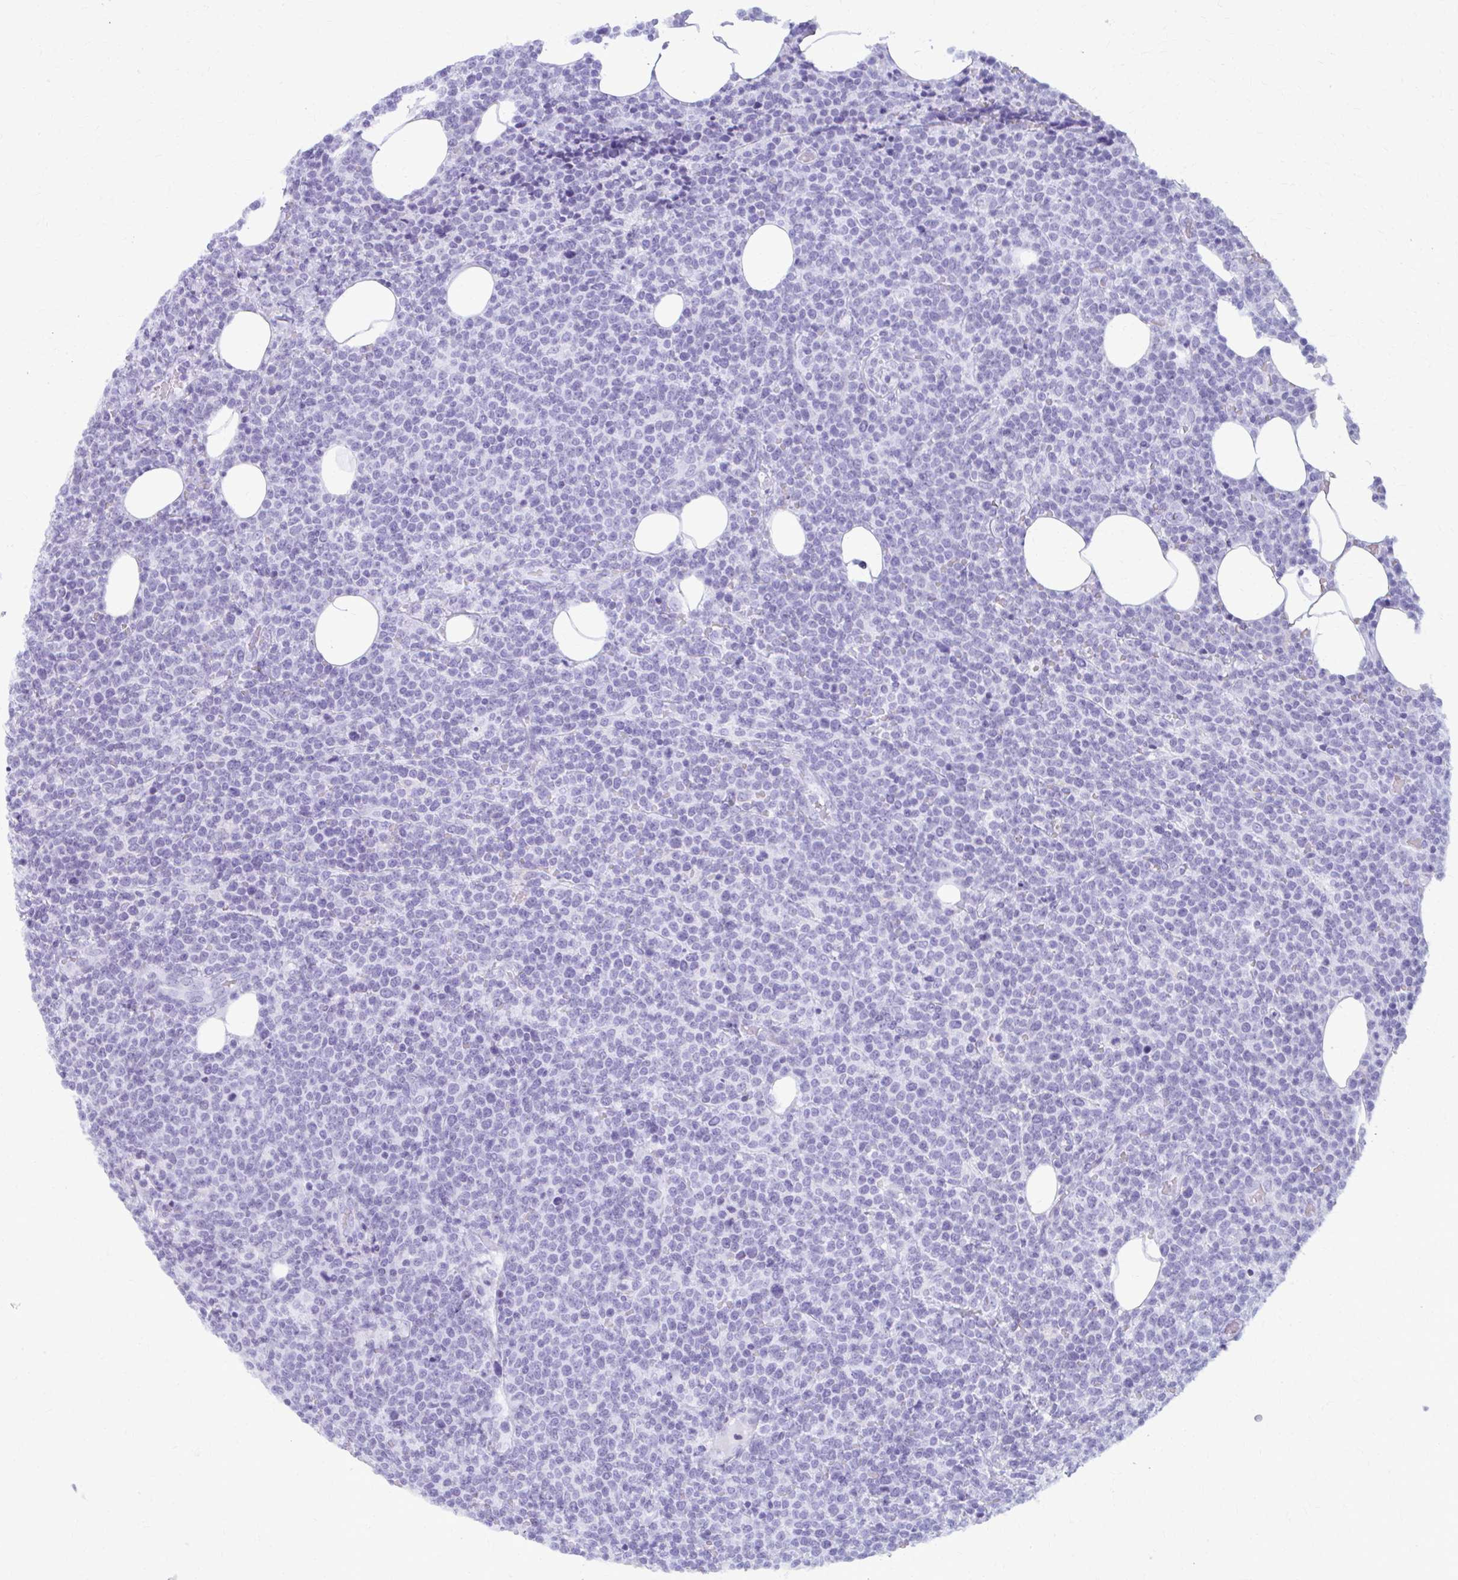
{"staining": {"intensity": "negative", "quantity": "none", "location": "none"}, "tissue": "lymphoma", "cell_type": "Tumor cells", "image_type": "cancer", "snomed": [{"axis": "morphology", "description": "Malignant lymphoma, non-Hodgkin's type, High grade"}, {"axis": "topography", "description": "Lymph node"}], "caption": "This is an immunohistochemistry (IHC) micrograph of human lymphoma. There is no positivity in tumor cells.", "gene": "MAF1", "patient": {"sex": "male", "age": 61}}